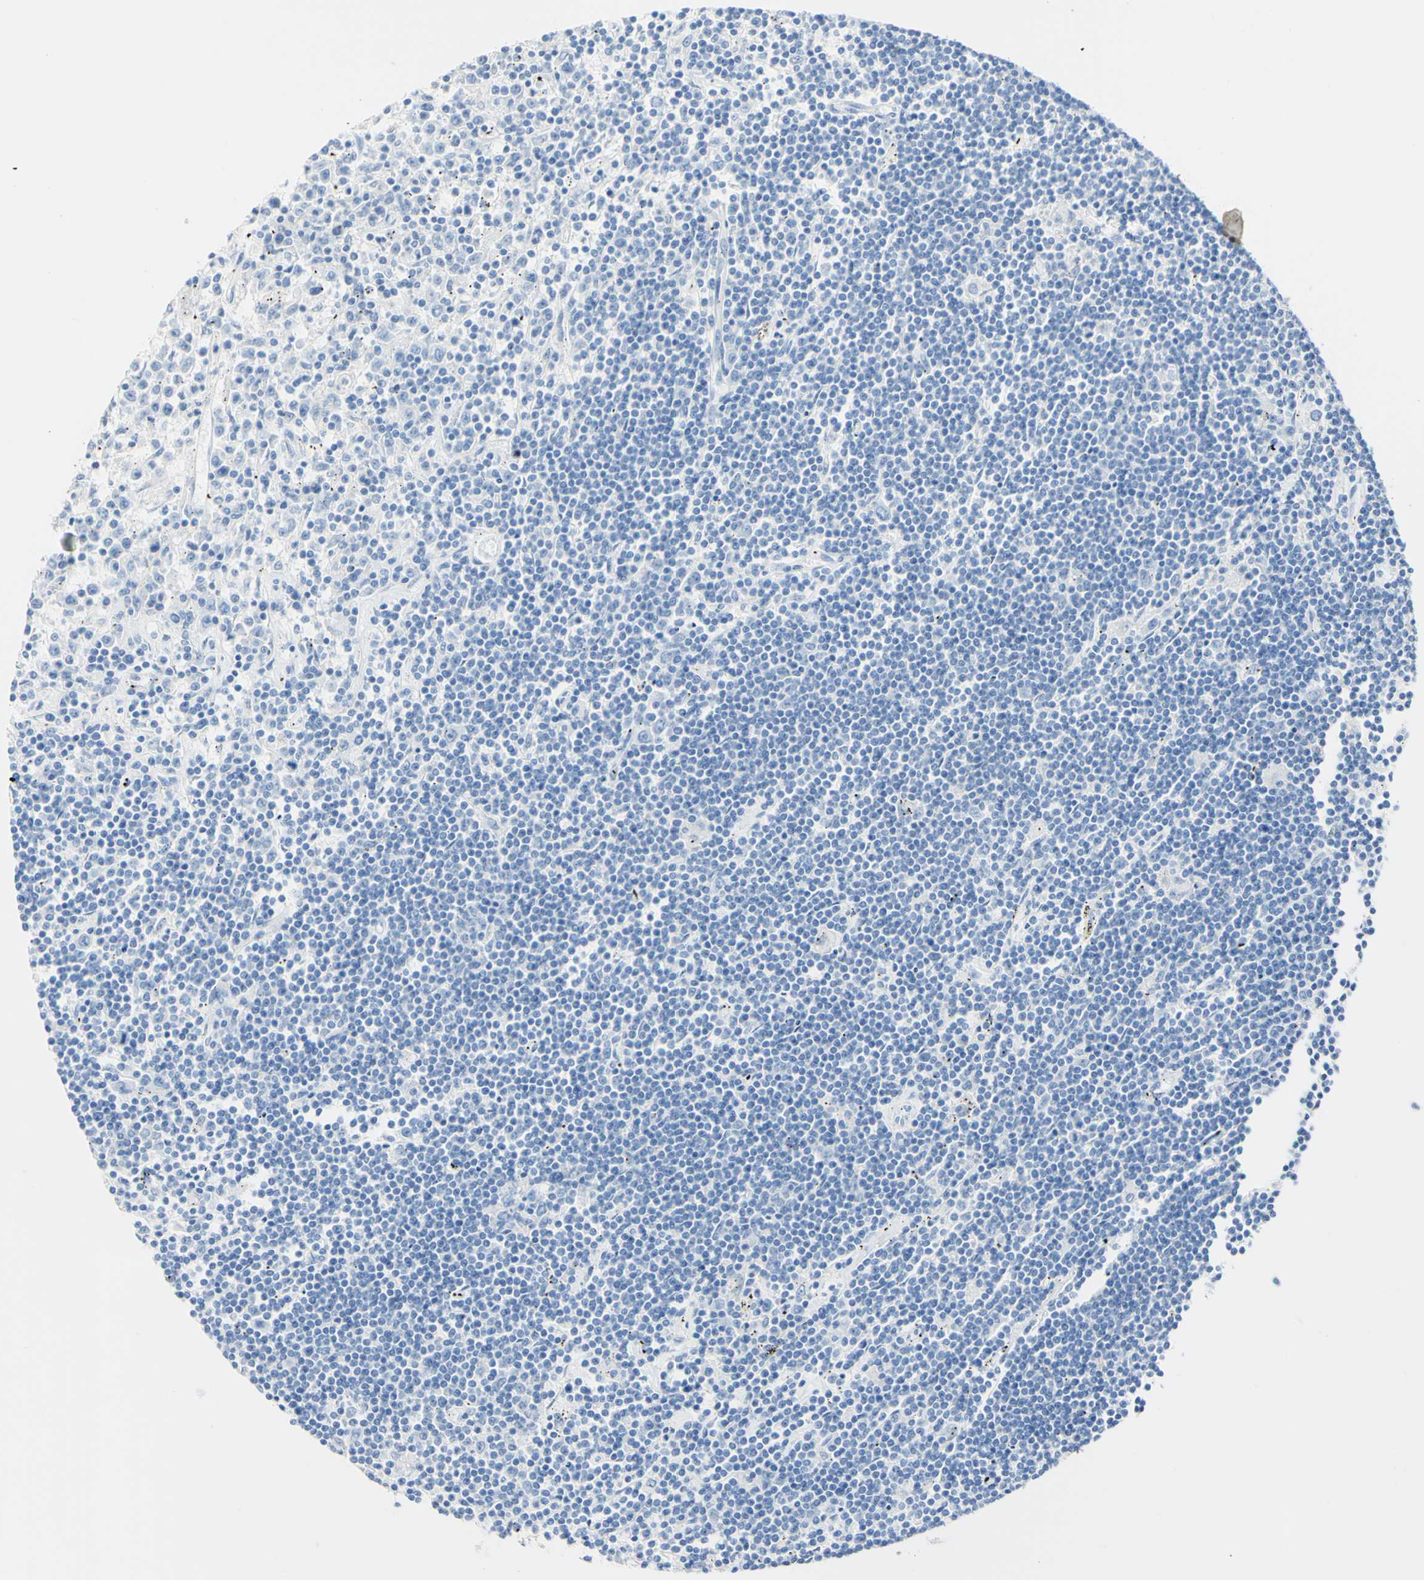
{"staining": {"intensity": "negative", "quantity": "none", "location": "none"}, "tissue": "lymphoma", "cell_type": "Tumor cells", "image_type": "cancer", "snomed": [{"axis": "morphology", "description": "Malignant lymphoma, non-Hodgkin's type, Low grade"}, {"axis": "topography", "description": "Spleen"}], "caption": "Immunohistochemical staining of human lymphoma demonstrates no significant staining in tumor cells.", "gene": "DSC2", "patient": {"sex": "male", "age": 76}}